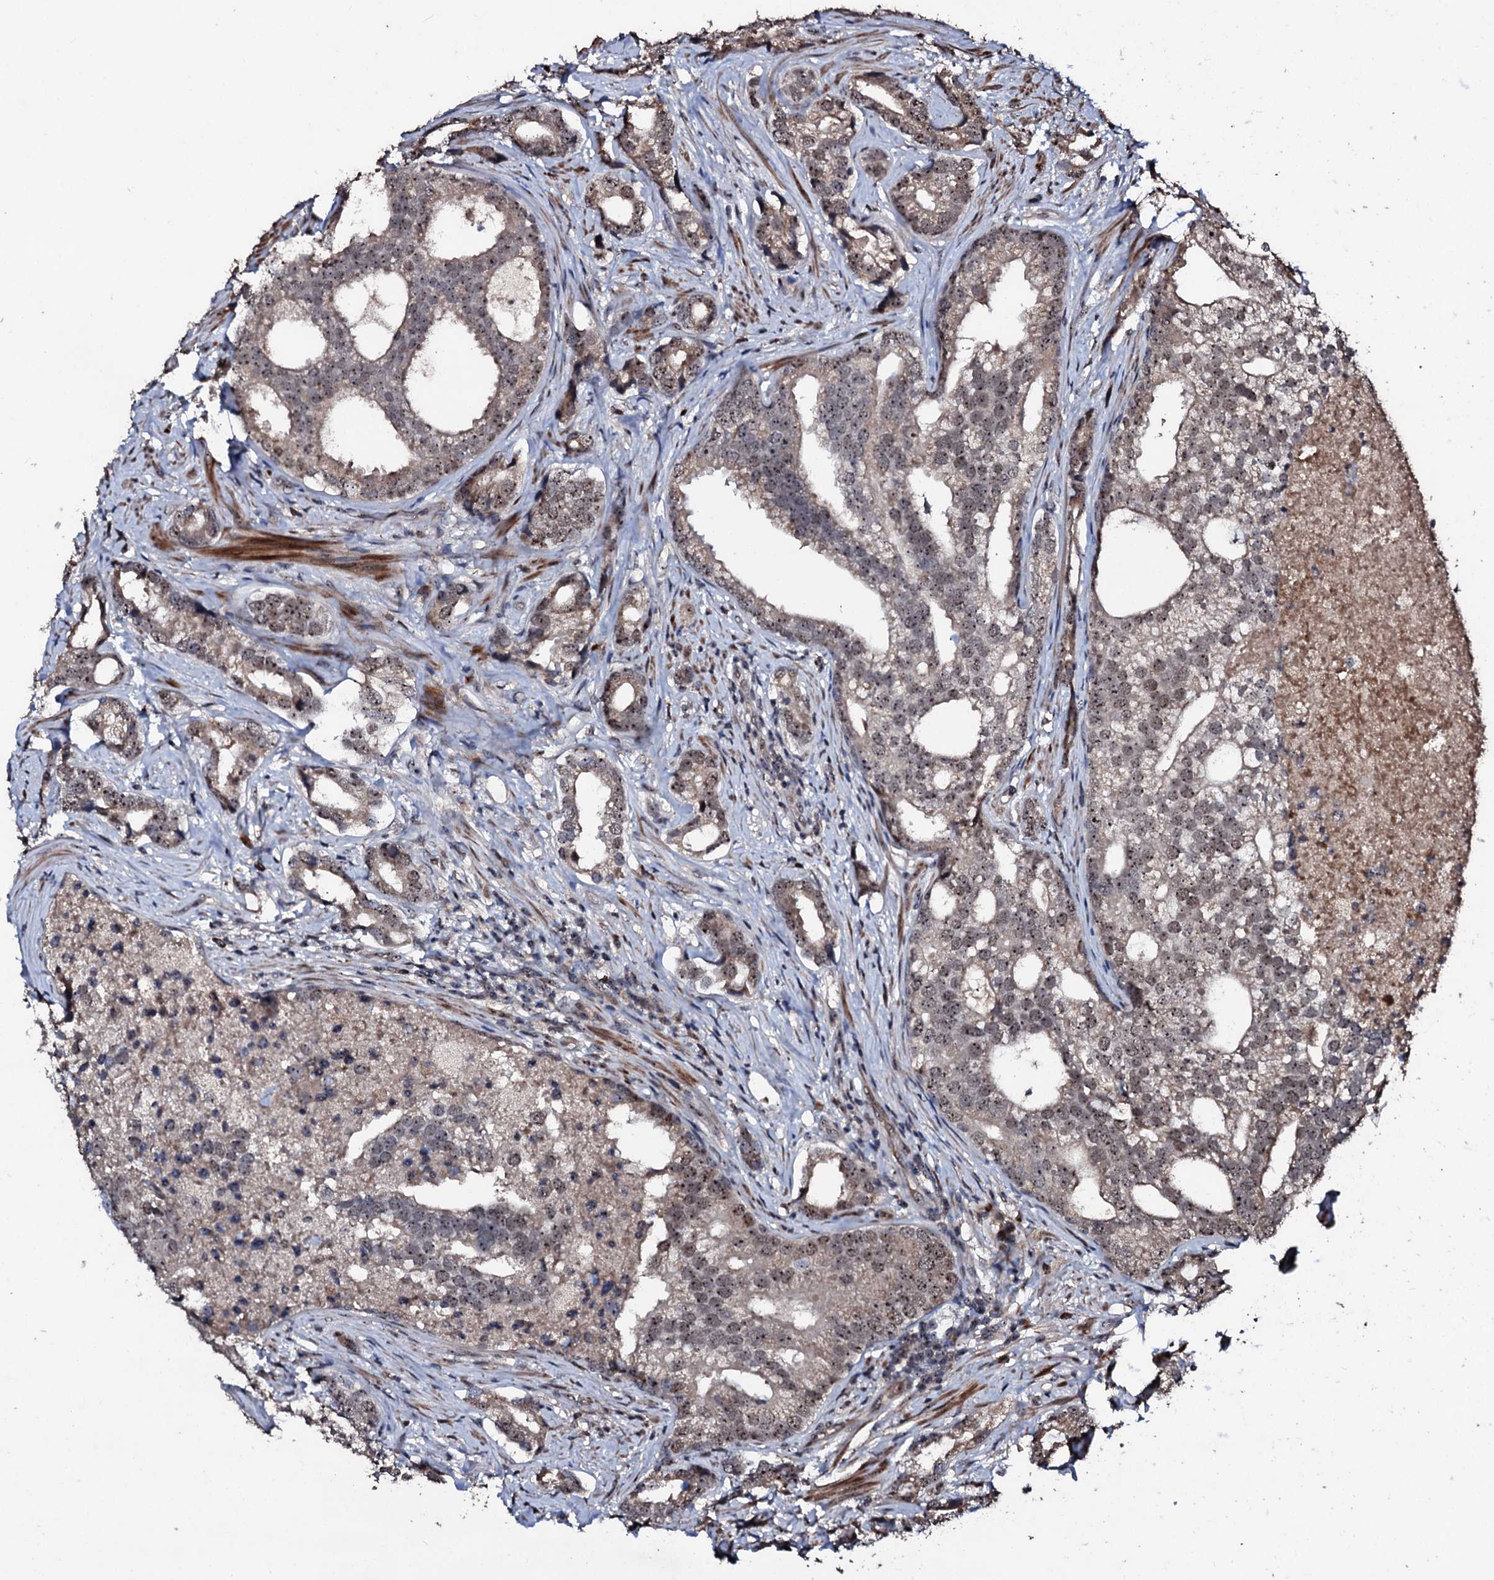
{"staining": {"intensity": "weak", "quantity": ">75%", "location": "nuclear"}, "tissue": "prostate cancer", "cell_type": "Tumor cells", "image_type": "cancer", "snomed": [{"axis": "morphology", "description": "Adenocarcinoma, High grade"}, {"axis": "topography", "description": "Prostate"}], "caption": "Protein expression analysis of prostate adenocarcinoma (high-grade) displays weak nuclear staining in approximately >75% of tumor cells. (DAB = brown stain, brightfield microscopy at high magnification).", "gene": "SUPT7L", "patient": {"sex": "male", "age": 75}}